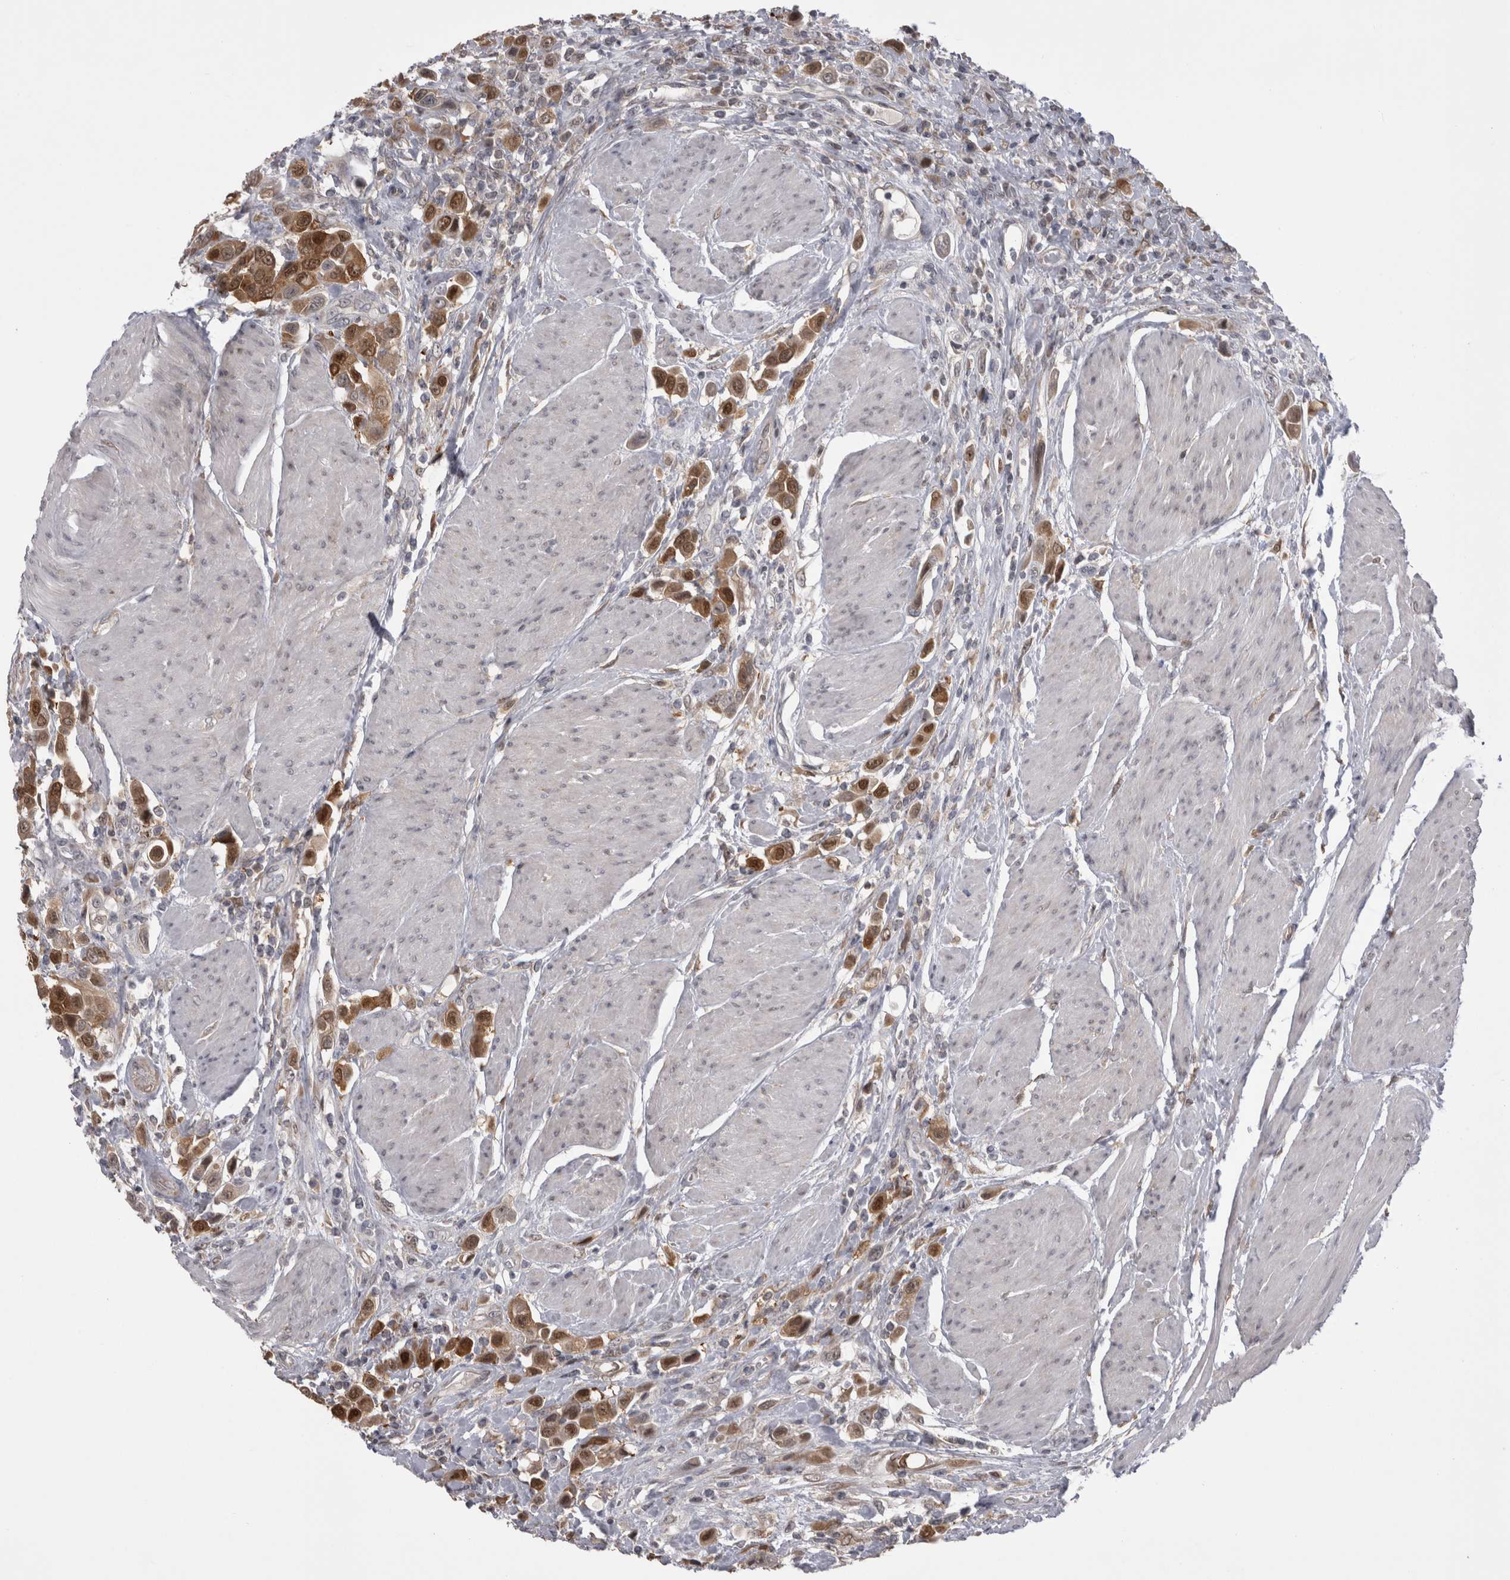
{"staining": {"intensity": "moderate", "quantity": ">75%", "location": "cytoplasmic/membranous,nuclear"}, "tissue": "urothelial cancer", "cell_type": "Tumor cells", "image_type": "cancer", "snomed": [{"axis": "morphology", "description": "Urothelial carcinoma, High grade"}, {"axis": "topography", "description": "Urinary bladder"}], "caption": "DAB (3,3'-diaminobenzidine) immunohistochemical staining of human high-grade urothelial carcinoma reveals moderate cytoplasmic/membranous and nuclear protein positivity in about >75% of tumor cells.", "gene": "CHIC2", "patient": {"sex": "male", "age": 50}}